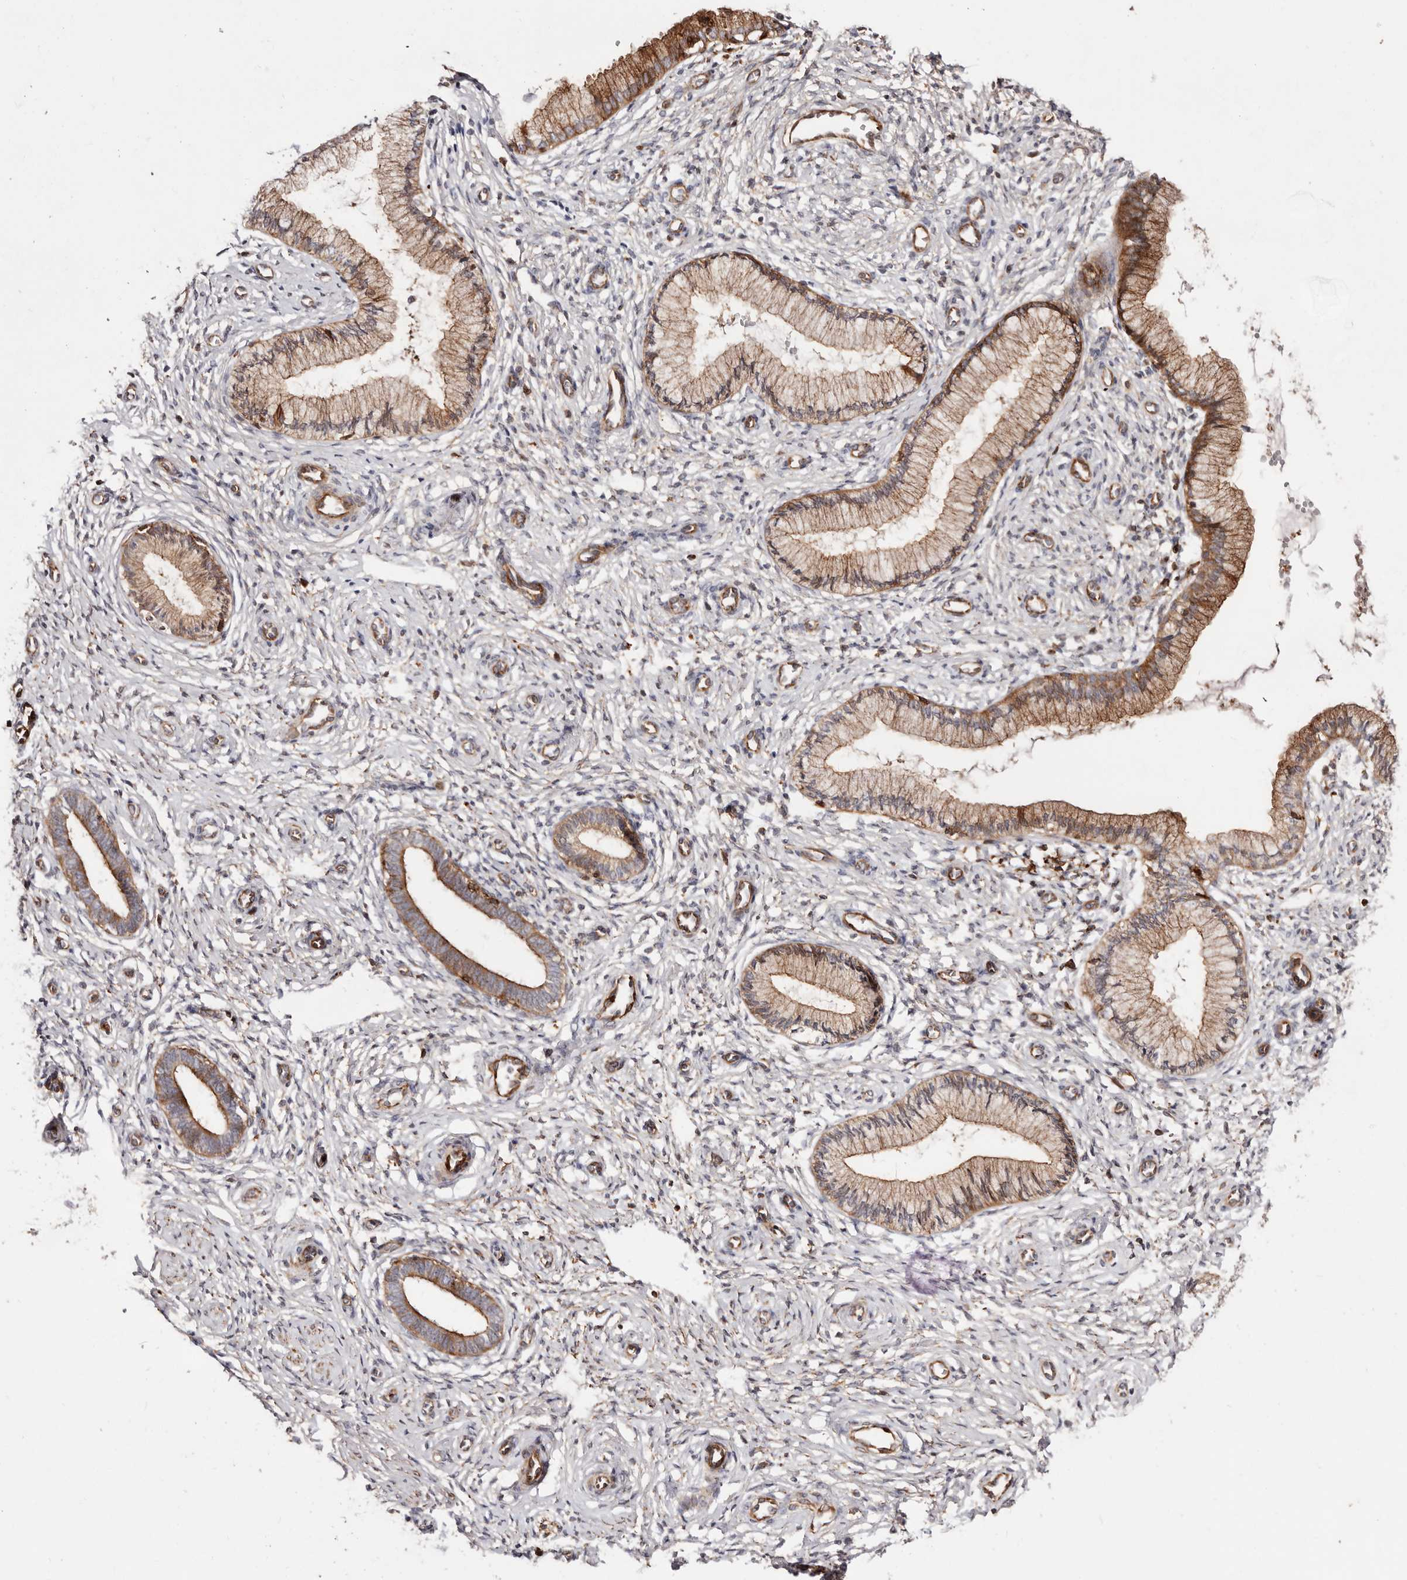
{"staining": {"intensity": "moderate", "quantity": ">75%", "location": "cytoplasmic/membranous"}, "tissue": "cervix", "cell_type": "Glandular cells", "image_type": "normal", "snomed": [{"axis": "morphology", "description": "Normal tissue, NOS"}, {"axis": "topography", "description": "Cervix"}], "caption": "The photomicrograph exhibits a brown stain indicating the presence of a protein in the cytoplasmic/membranous of glandular cells in cervix. (Stains: DAB in brown, nuclei in blue, Microscopy: brightfield microscopy at high magnification).", "gene": "PTPN22", "patient": {"sex": "female", "age": 27}}